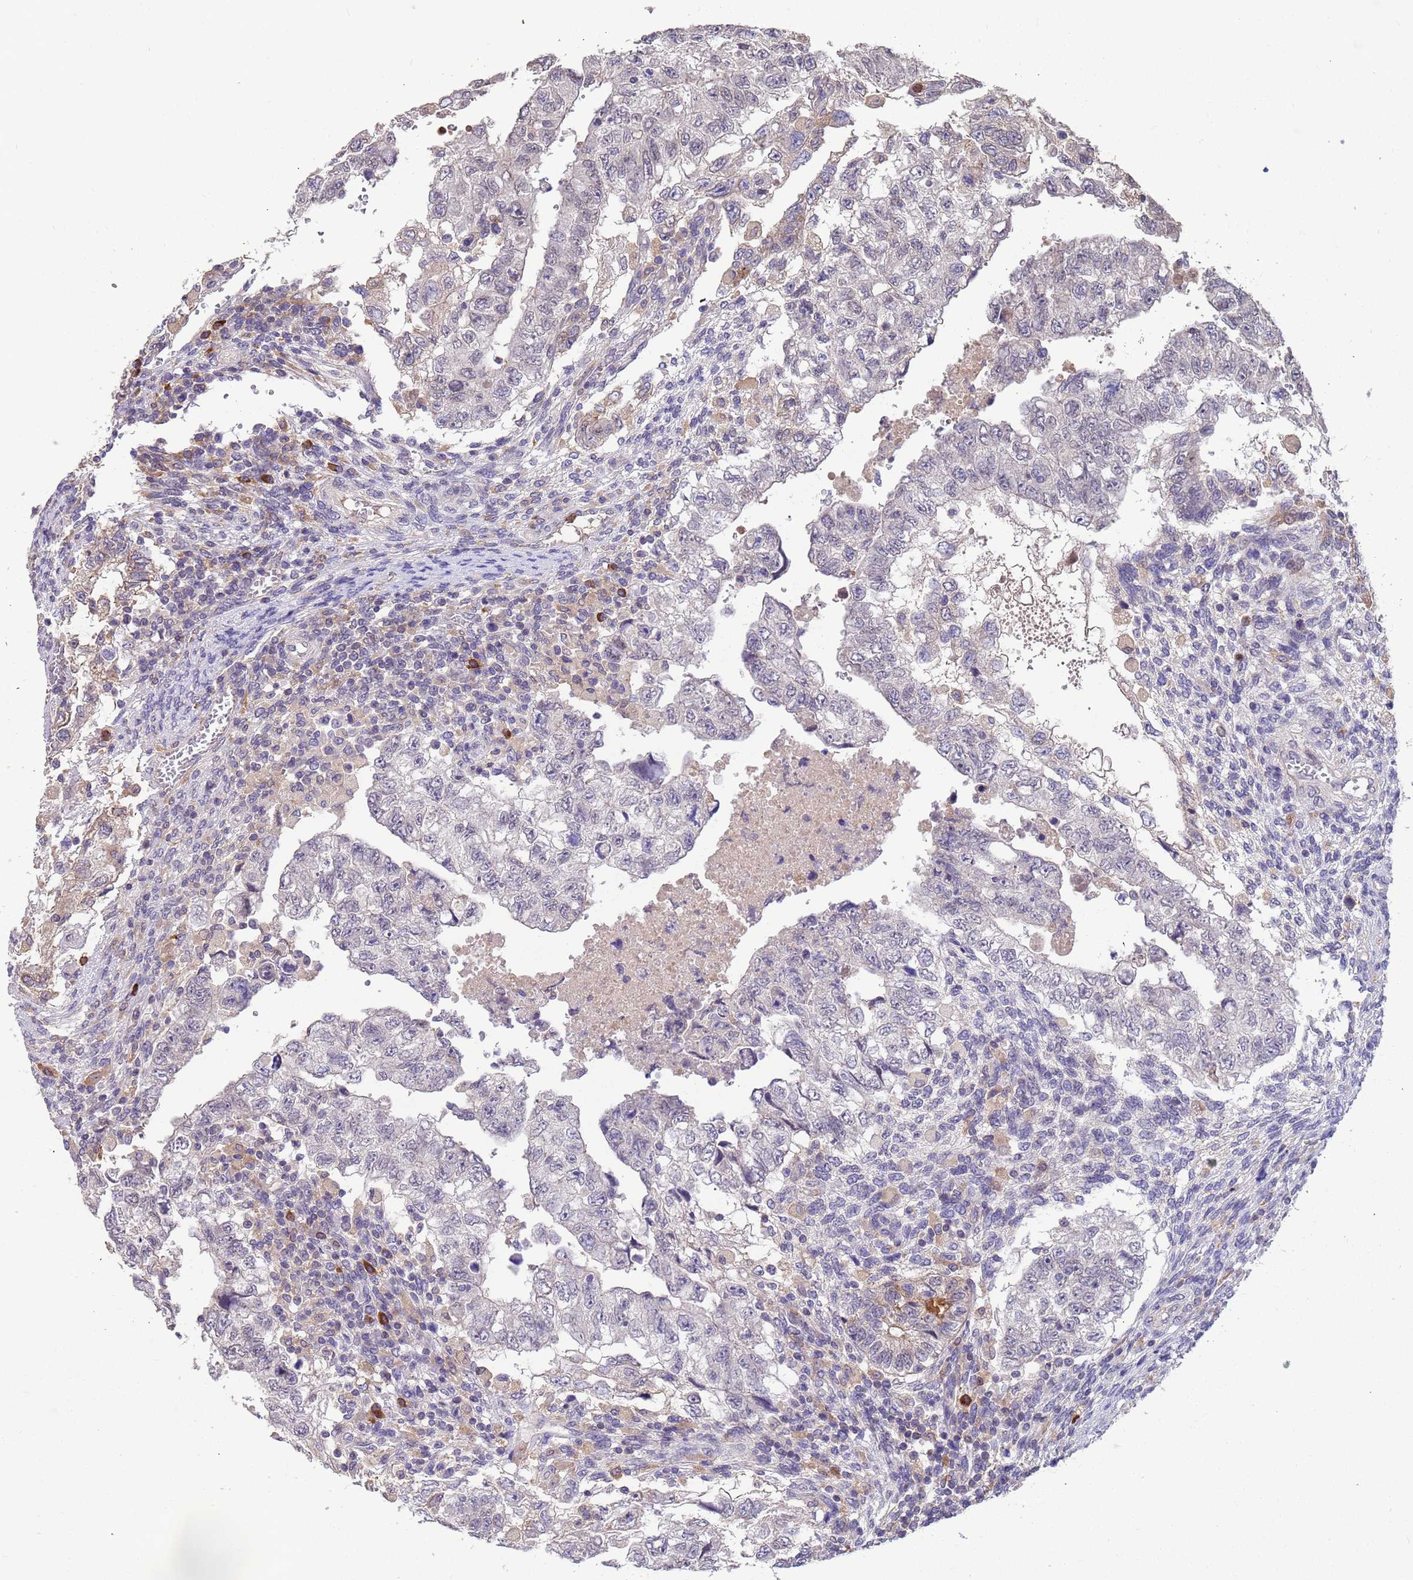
{"staining": {"intensity": "negative", "quantity": "none", "location": "none"}, "tissue": "testis cancer", "cell_type": "Tumor cells", "image_type": "cancer", "snomed": [{"axis": "morphology", "description": "Carcinoma, Embryonal, NOS"}, {"axis": "topography", "description": "Testis"}], "caption": "A micrograph of embryonal carcinoma (testis) stained for a protein exhibits no brown staining in tumor cells.", "gene": "AMPD3", "patient": {"sex": "male", "age": 36}}